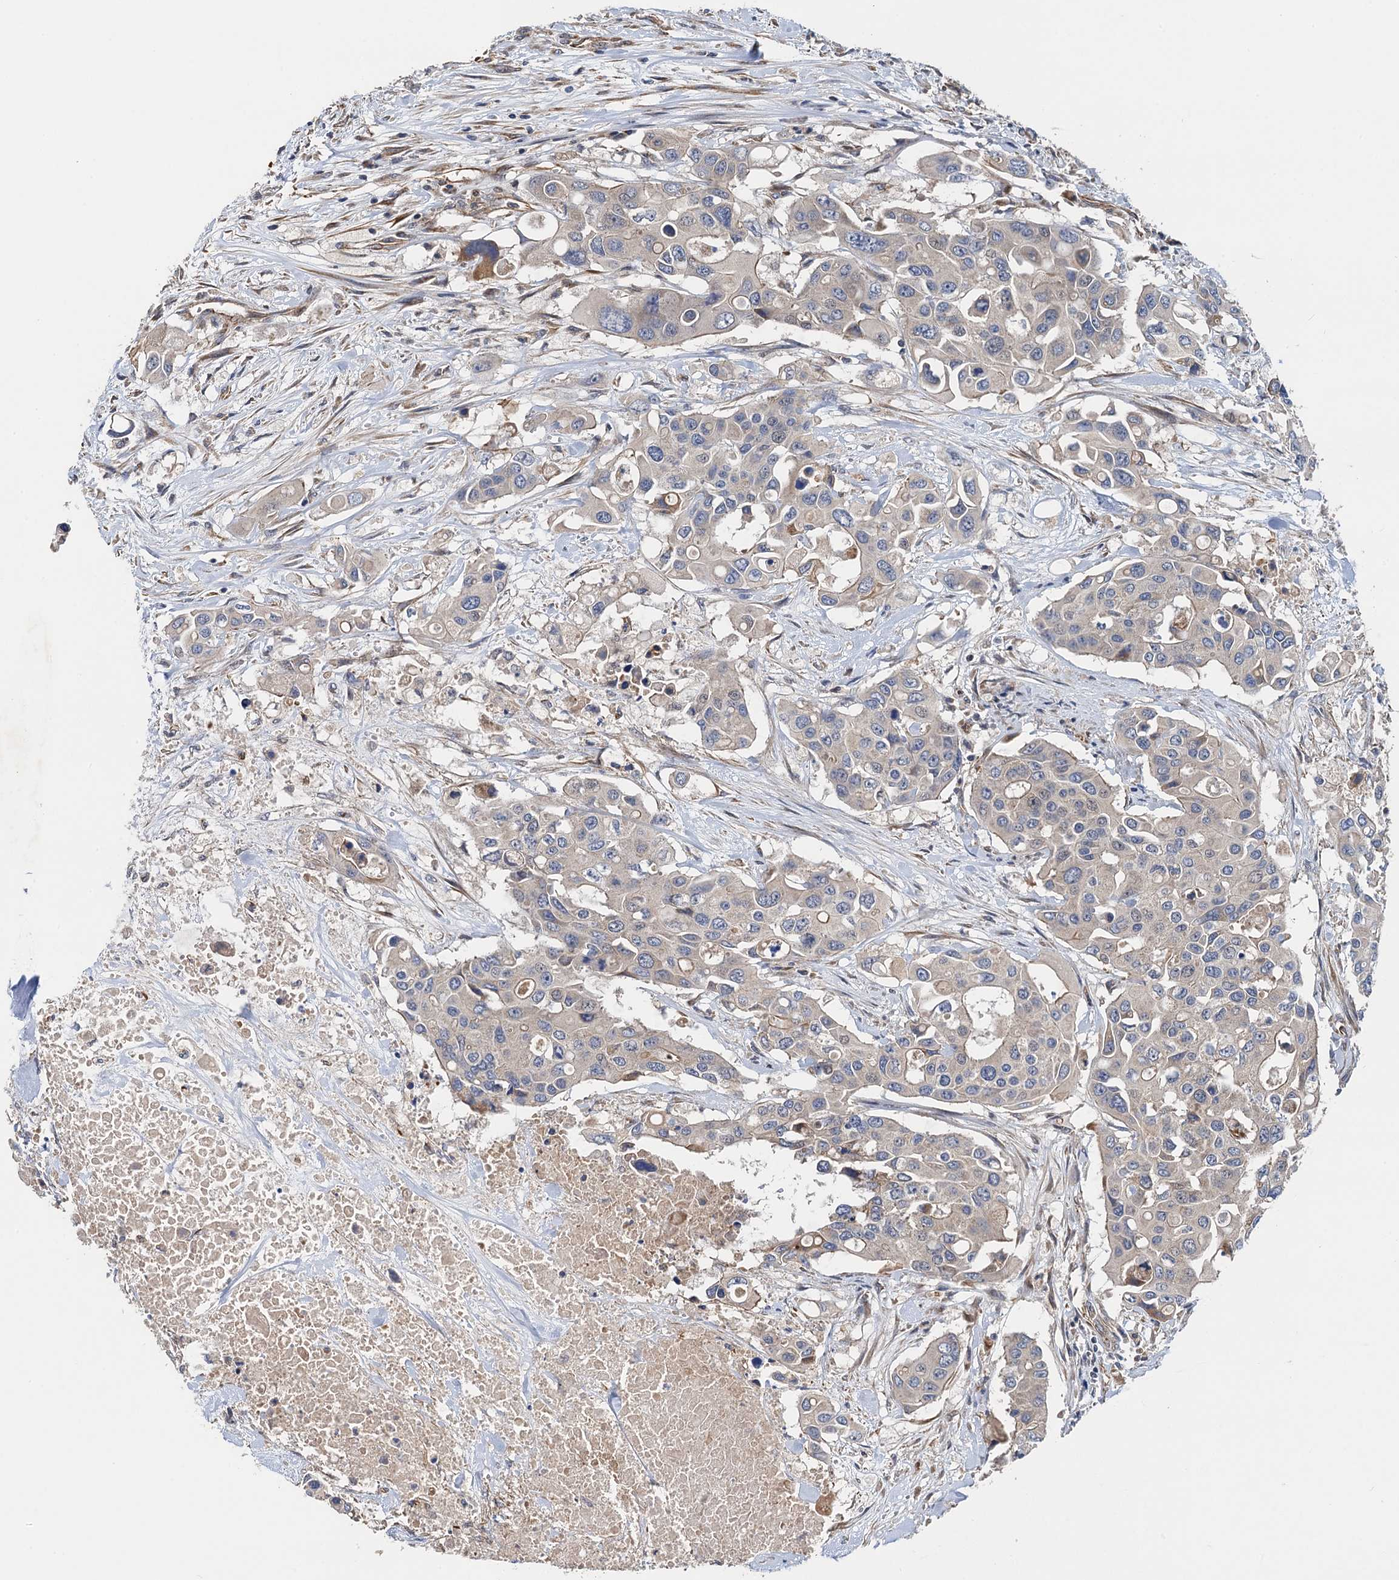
{"staining": {"intensity": "weak", "quantity": "<25%", "location": "cytoplasmic/membranous"}, "tissue": "colorectal cancer", "cell_type": "Tumor cells", "image_type": "cancer", "snomed": [{"axis": "morphology", "description": "Adenocarcinoma, NOS"}, {"axis": "topography", "description": "Colon"}], "caption": "This is an immunohistochemistry histopathology image of human colorectal cancer (adenocarcinoma). There is no positivity in tumor cells.", "gene": "PJA2", "patient": {"sex": "male", "age": 77}}